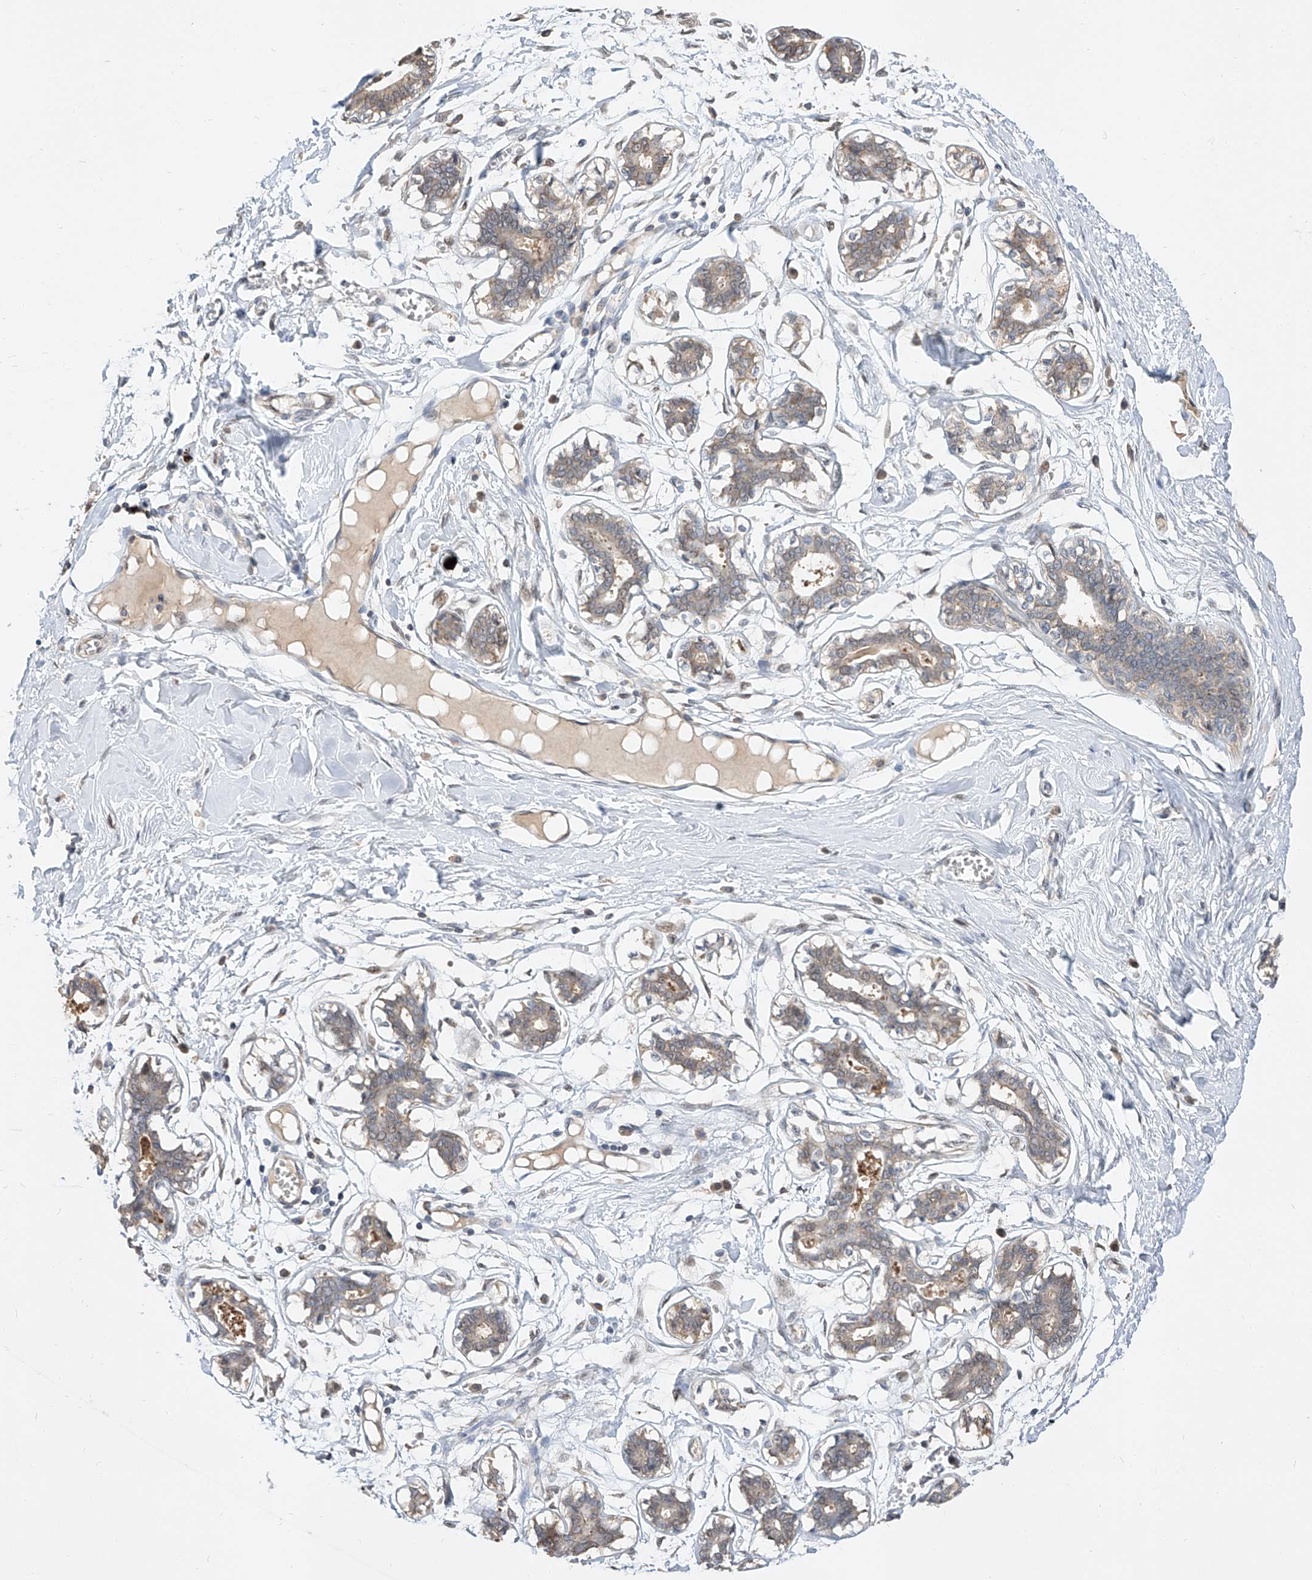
{"staining": {"intensity": "negative", "quantity": "none", "location": "none"}, "tissue": "breast", "cell_type": "Adipocytes", "image_type": "normal", "snomed": [{"axis": "morphology", "description": "Normal tissue, NOS"}, {"axis": "topography", "description": "Breast"}], "caption": "This histopathology image is of normal breast stained with immunohistochemistry to label a protein in brown with the nuclei are counter-stained blue. There is no staining in adipocytes. Nuclei are stained in blue.", "gene": "DIRAS3", "patient": {"sex": "female", "age": 27}}